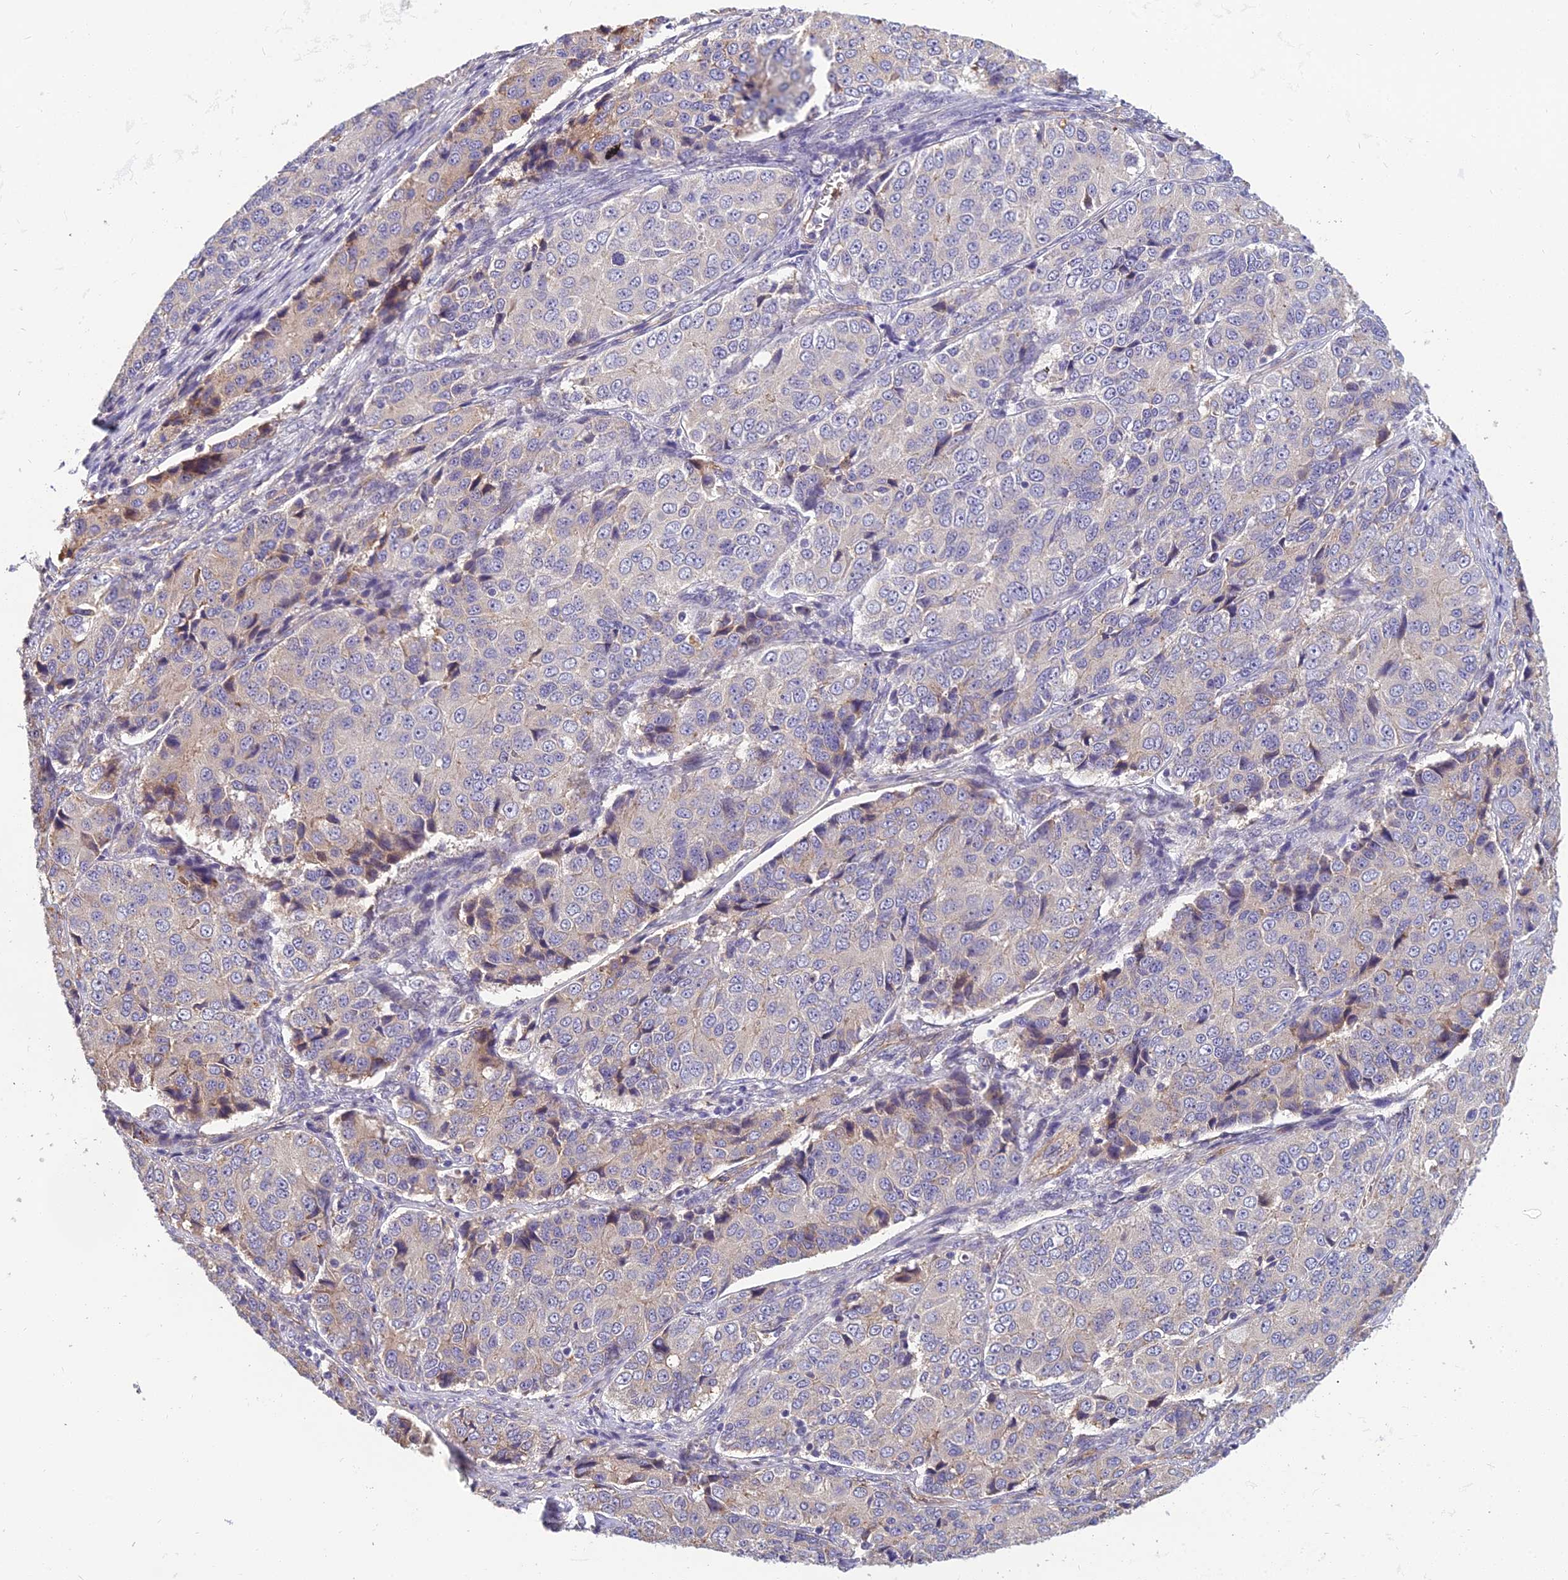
{"staining": {"intensity": "weak", "quantity": "<25%", "location": "cytoplasmic/membranous"}, "tissue": "ovarian cancer", "cell_type": "Tumor cells", "image_type": "cancer", "snomed": [{"axis": "morphology", "description": "Carcinoma, endometroid"}, {"axis": "topography", "description": "Ovary"}], "caption": "There is no significant expression in tumor cells of ovarian cancer (endometroid carcinoma).", "gene": "TSPAN15", "patient": {"sex": "female", "age": 51}}